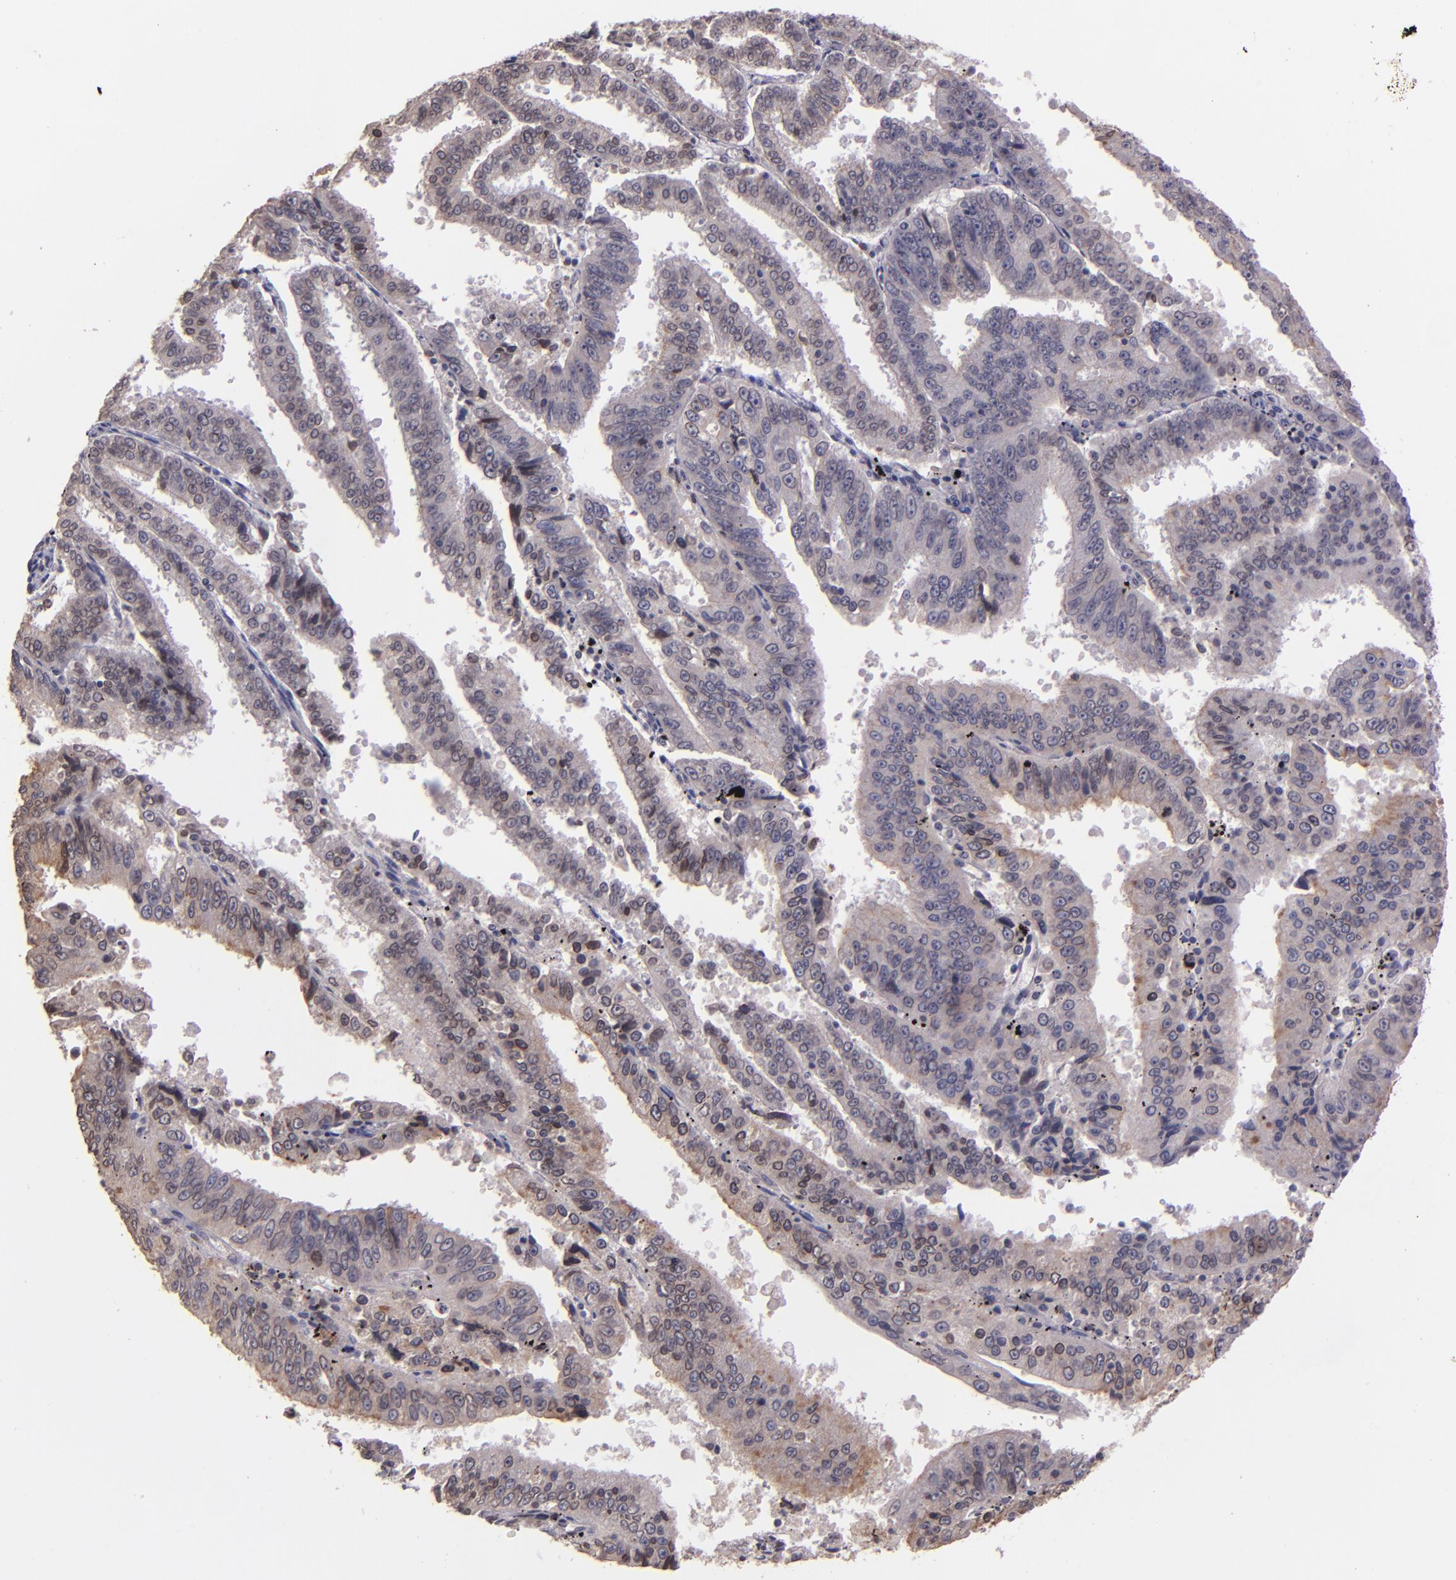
{"staining": {"intensity": "weak", "quantity": "<25%", "location": "cytoplasmic/membranous"}, "tissue": "endometrial cancer", "cell_type": "Tumor cells", "image_type": "cancer", "snomed": [{"axis": "morphology", "description": "Adenocarcinoma, NOS"}, {"axis": "topography", "description": "Endometrium"}], "caption": "This photomicrograph is of endometrial cancer stained with IHC to label a protein in brown with the nuclei are counter-stained blue. There is no staining in tumor cells.", "gene": "NUP62CL", "patient": {"sex": "female", "age": 66}}